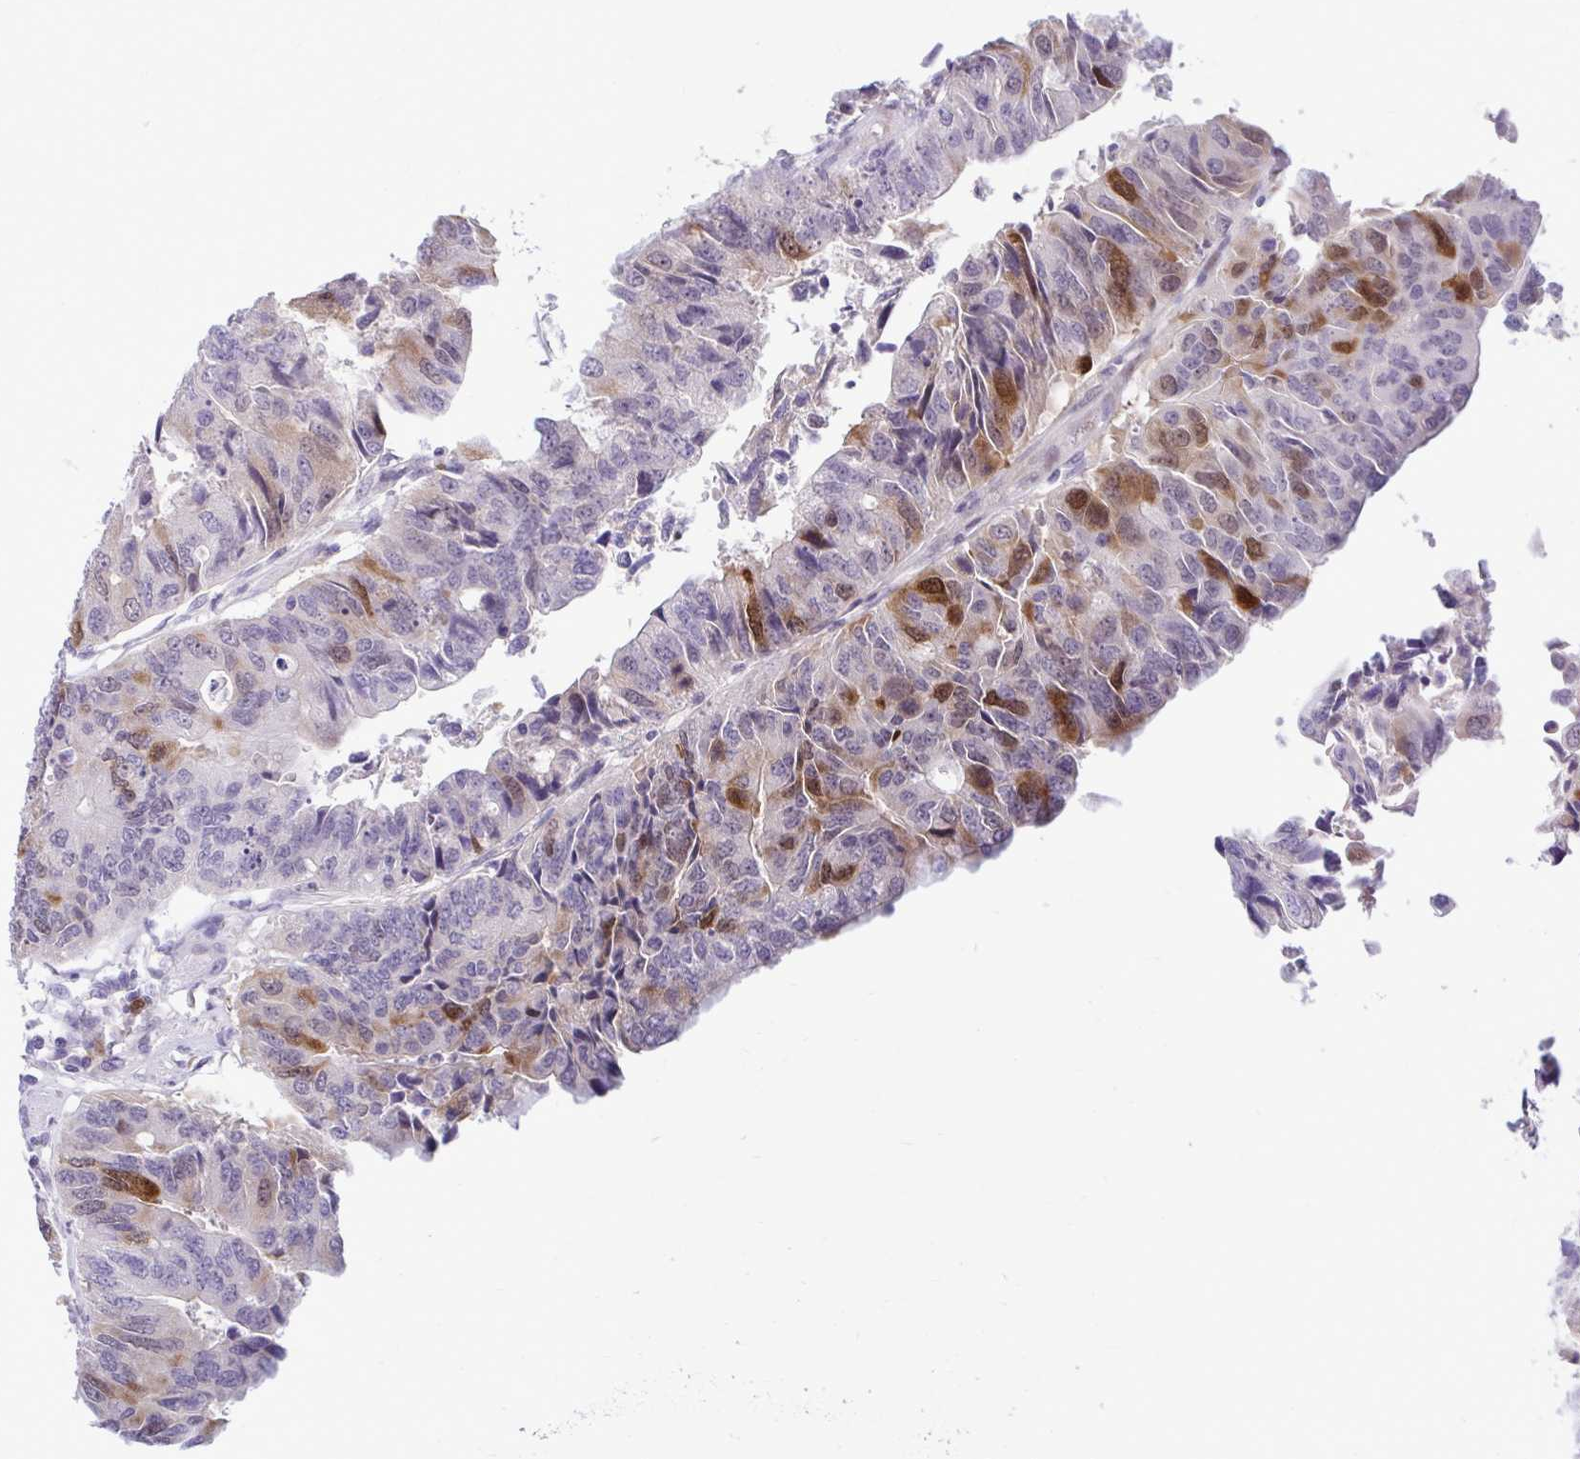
{"staining": {"intensity": "moderate", "quantity": "<25%", "location": "cytoplasmic/membranous,nuclear"}, "tissue": "colorectal cancer", "cell_type": "Tumor cells", "image_type": "cancer", "snomed": [{"axis": "morphology", "description": "Adenocarcinoma, NOS"}, {"axis": "topography", "description": "Colon"}], "caption": "Colorectal cancer (adenocarcinoma) stained with IHC reveals moderate cytoplasmic/membranous and nuclear staining in approximately <25% of tumor cells. (DAB IHC with brightfield microscopy, high magnification).", "gene": "CDC20", "patient": {"sex": "female", "age": 67}}